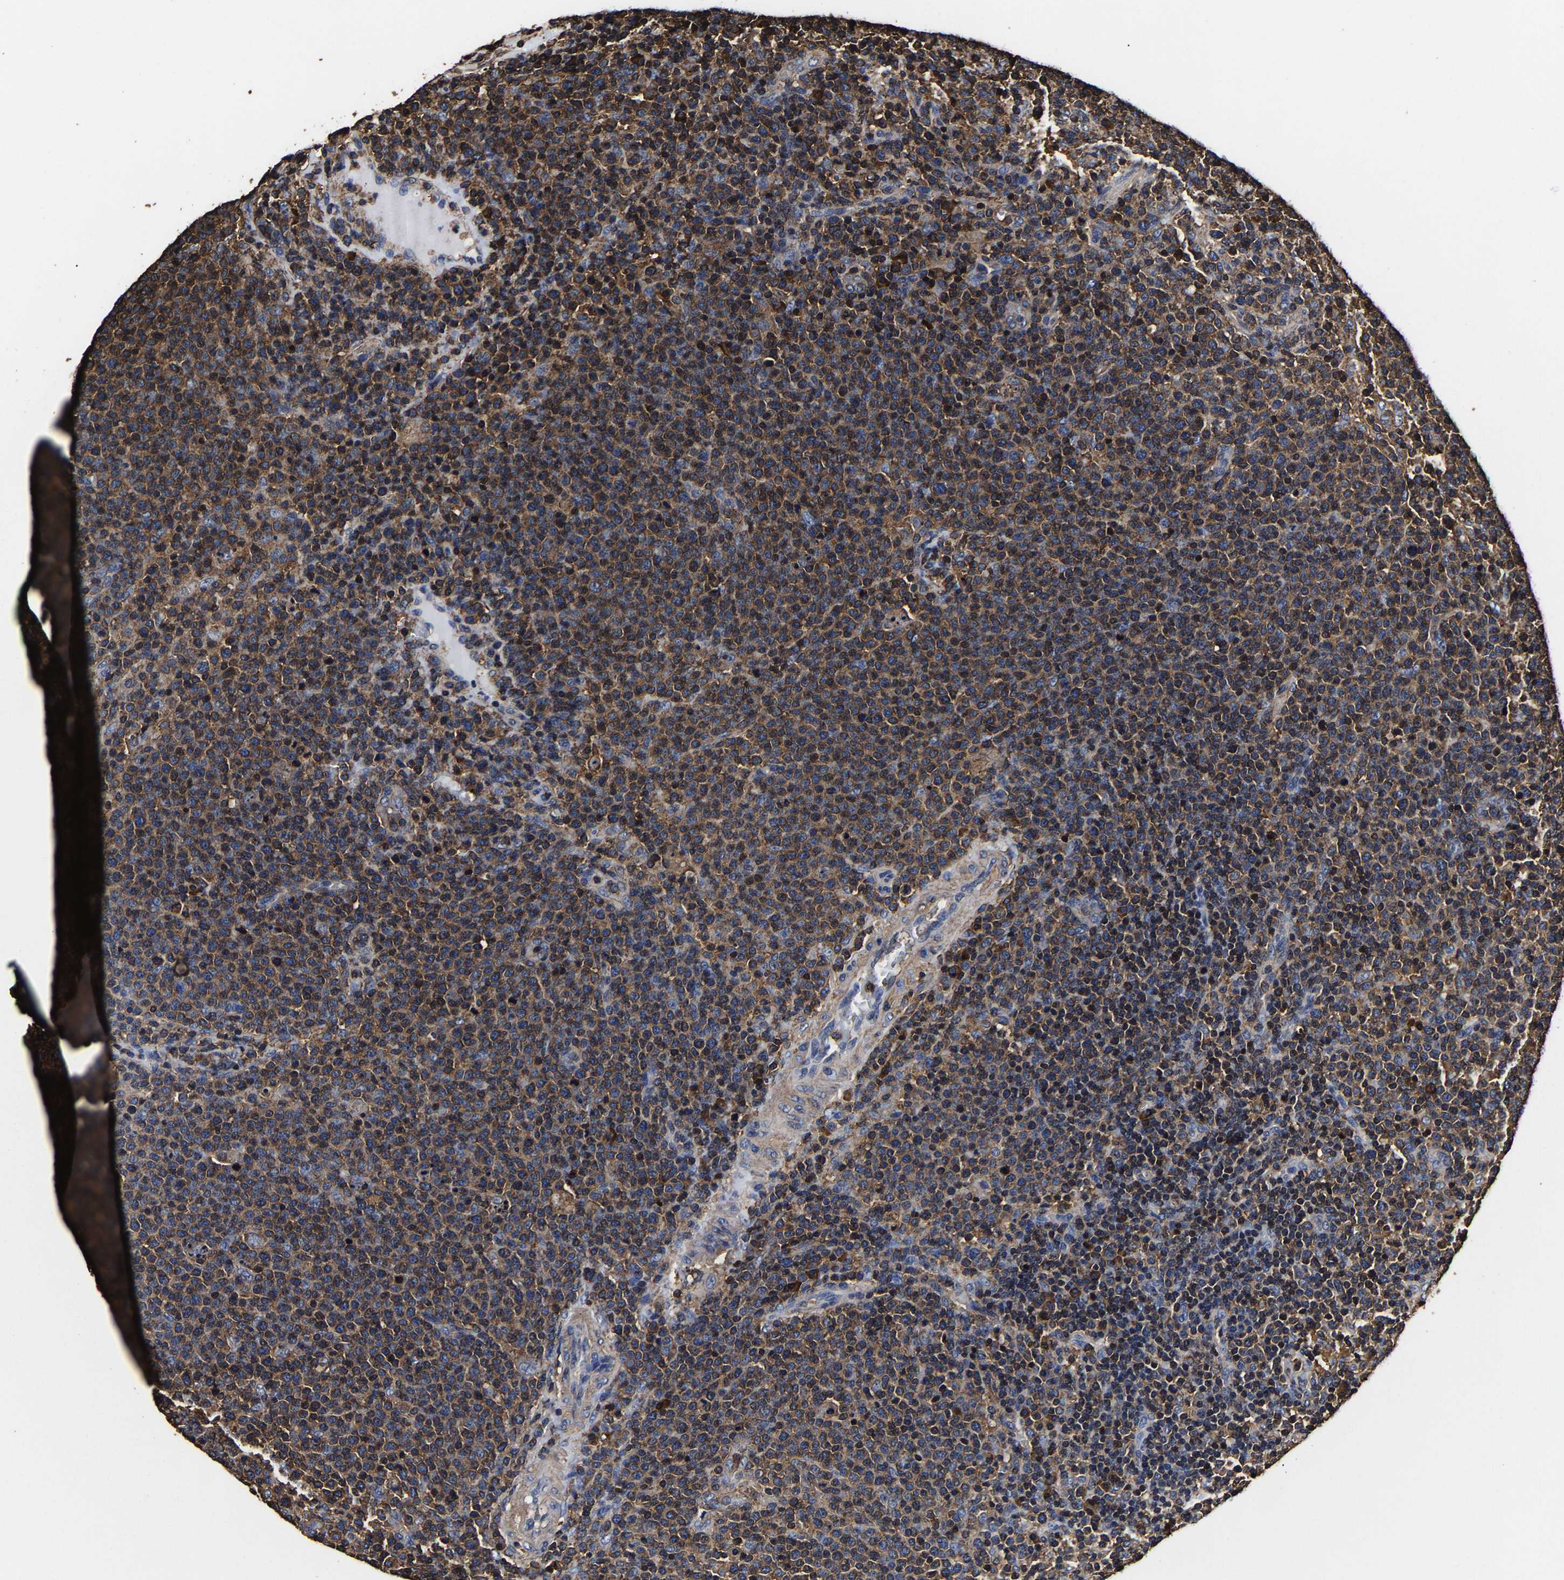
{"staining": {"intensity": "strong", "quantity": ">75%", "location": "cytoplasmic/membranous"}, "tissue": "lymphoma", "cell_type": "Tumor cells", "image_type": "cancer", "snomed": [{"axis": "morphology", "description": "Malignant lymphoma, non-Hodgkin's type, High grade"}, {"axis": "topography", "description": "Lymph node"}], "caption": "A brown stain shows strong cytoplasmic/membranous expression of a protein in malignant lymphoma, non-Hodgkin's type (high-grade) tumor cells.", "gene": "SSH3", "patient": {"sex": "male", "age": 61}}